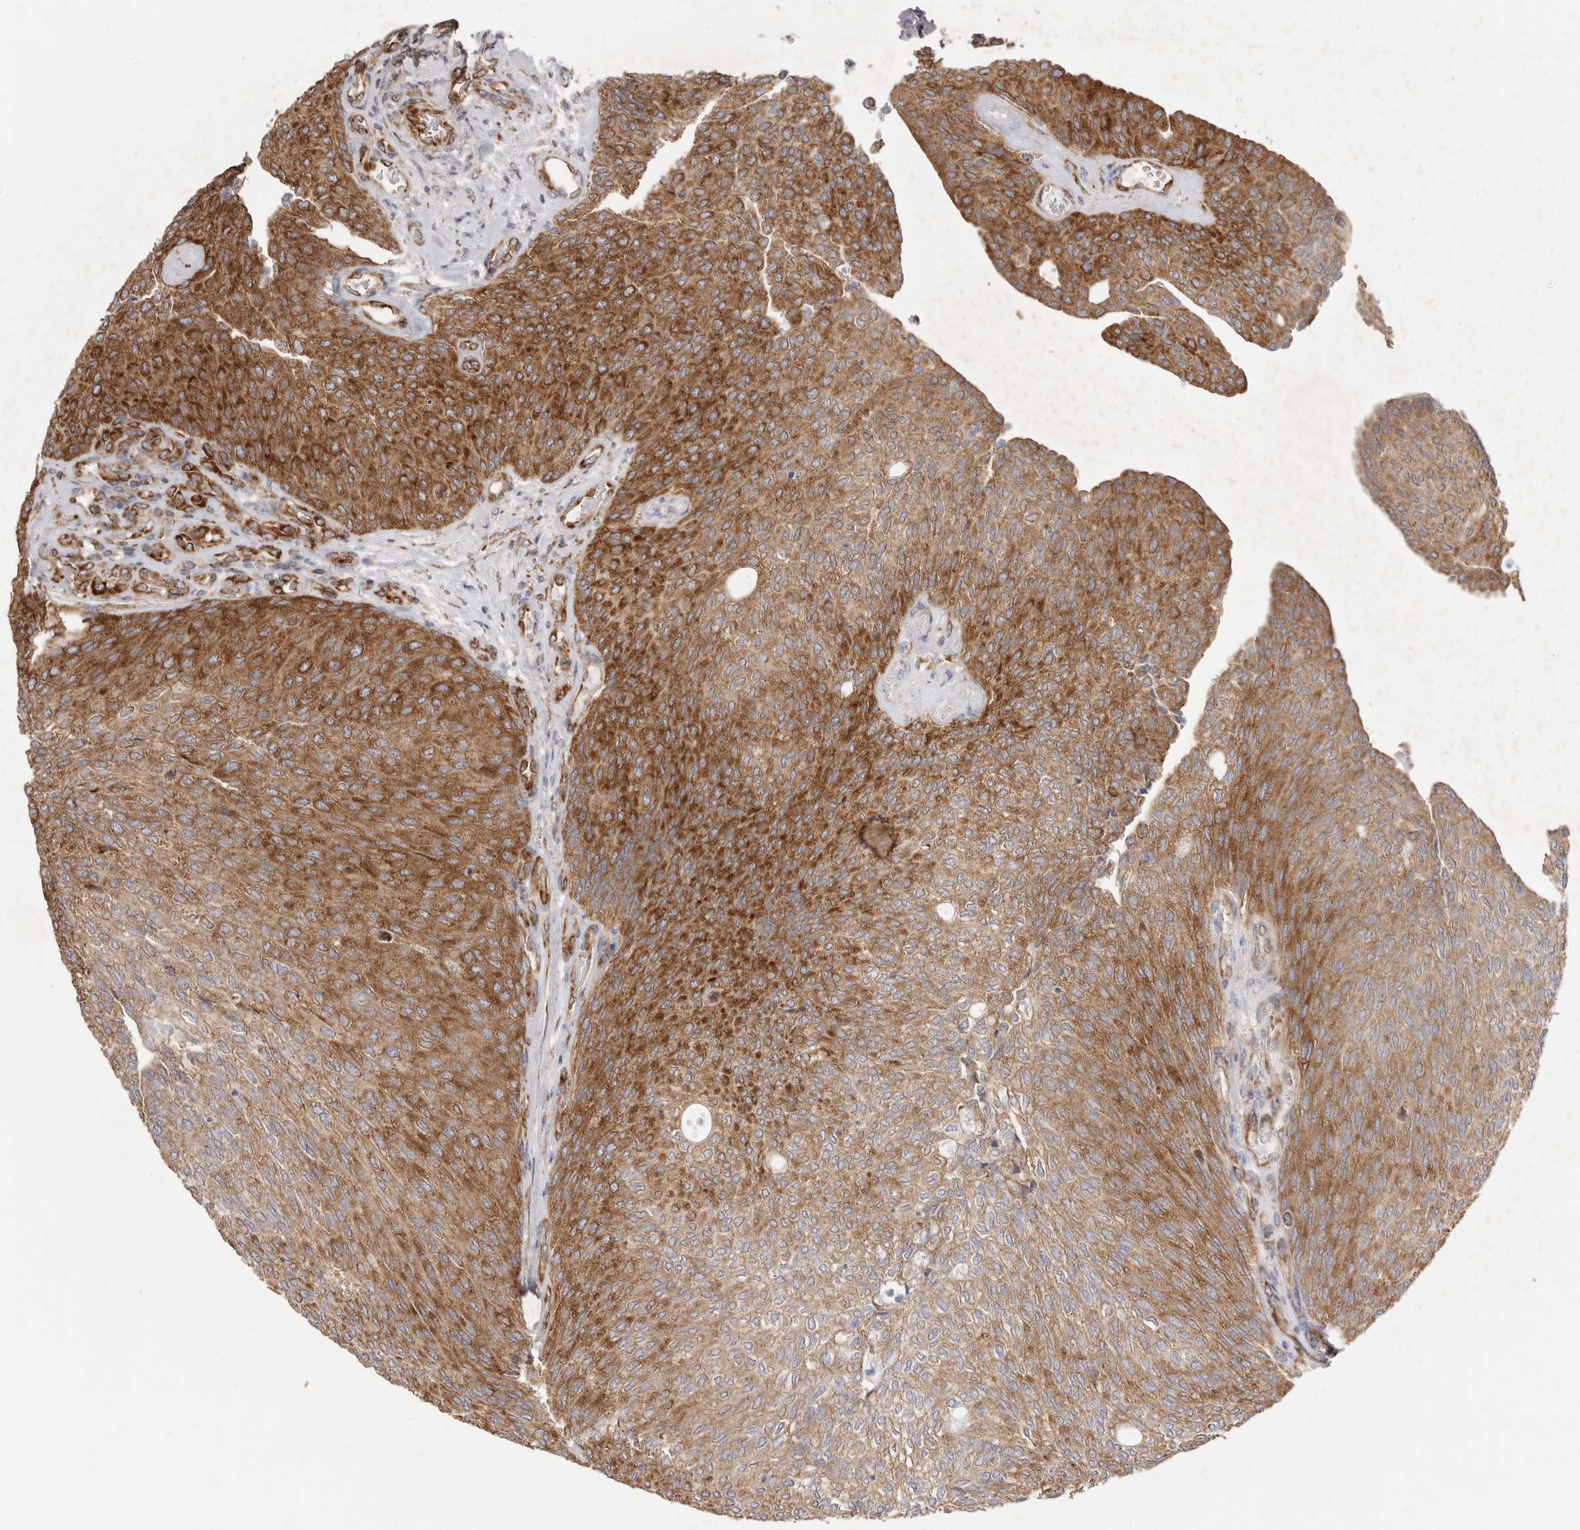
{"staining": {"intensity": "moderate", "quantity": ">75%", "location": "cytoplasmic/membranous"}, "tissue": "urothelial cancer", "cell_type": "Tumor cells", "image_type": "cancer", "snomed": [{"axis": "morphology", "description": "Urothelial carcinoma, Low grade"}, {"axis": "topography", "description": "Urinary bladder"}], "caption": "Human urothelial cancer stained with a brown dye demonstrates moderate cytoplasmic/membranous positive expression in approximately >75% of tumor cells.", "gene": "SERBP1", "patient": {"sex": "female", "age": 79}}